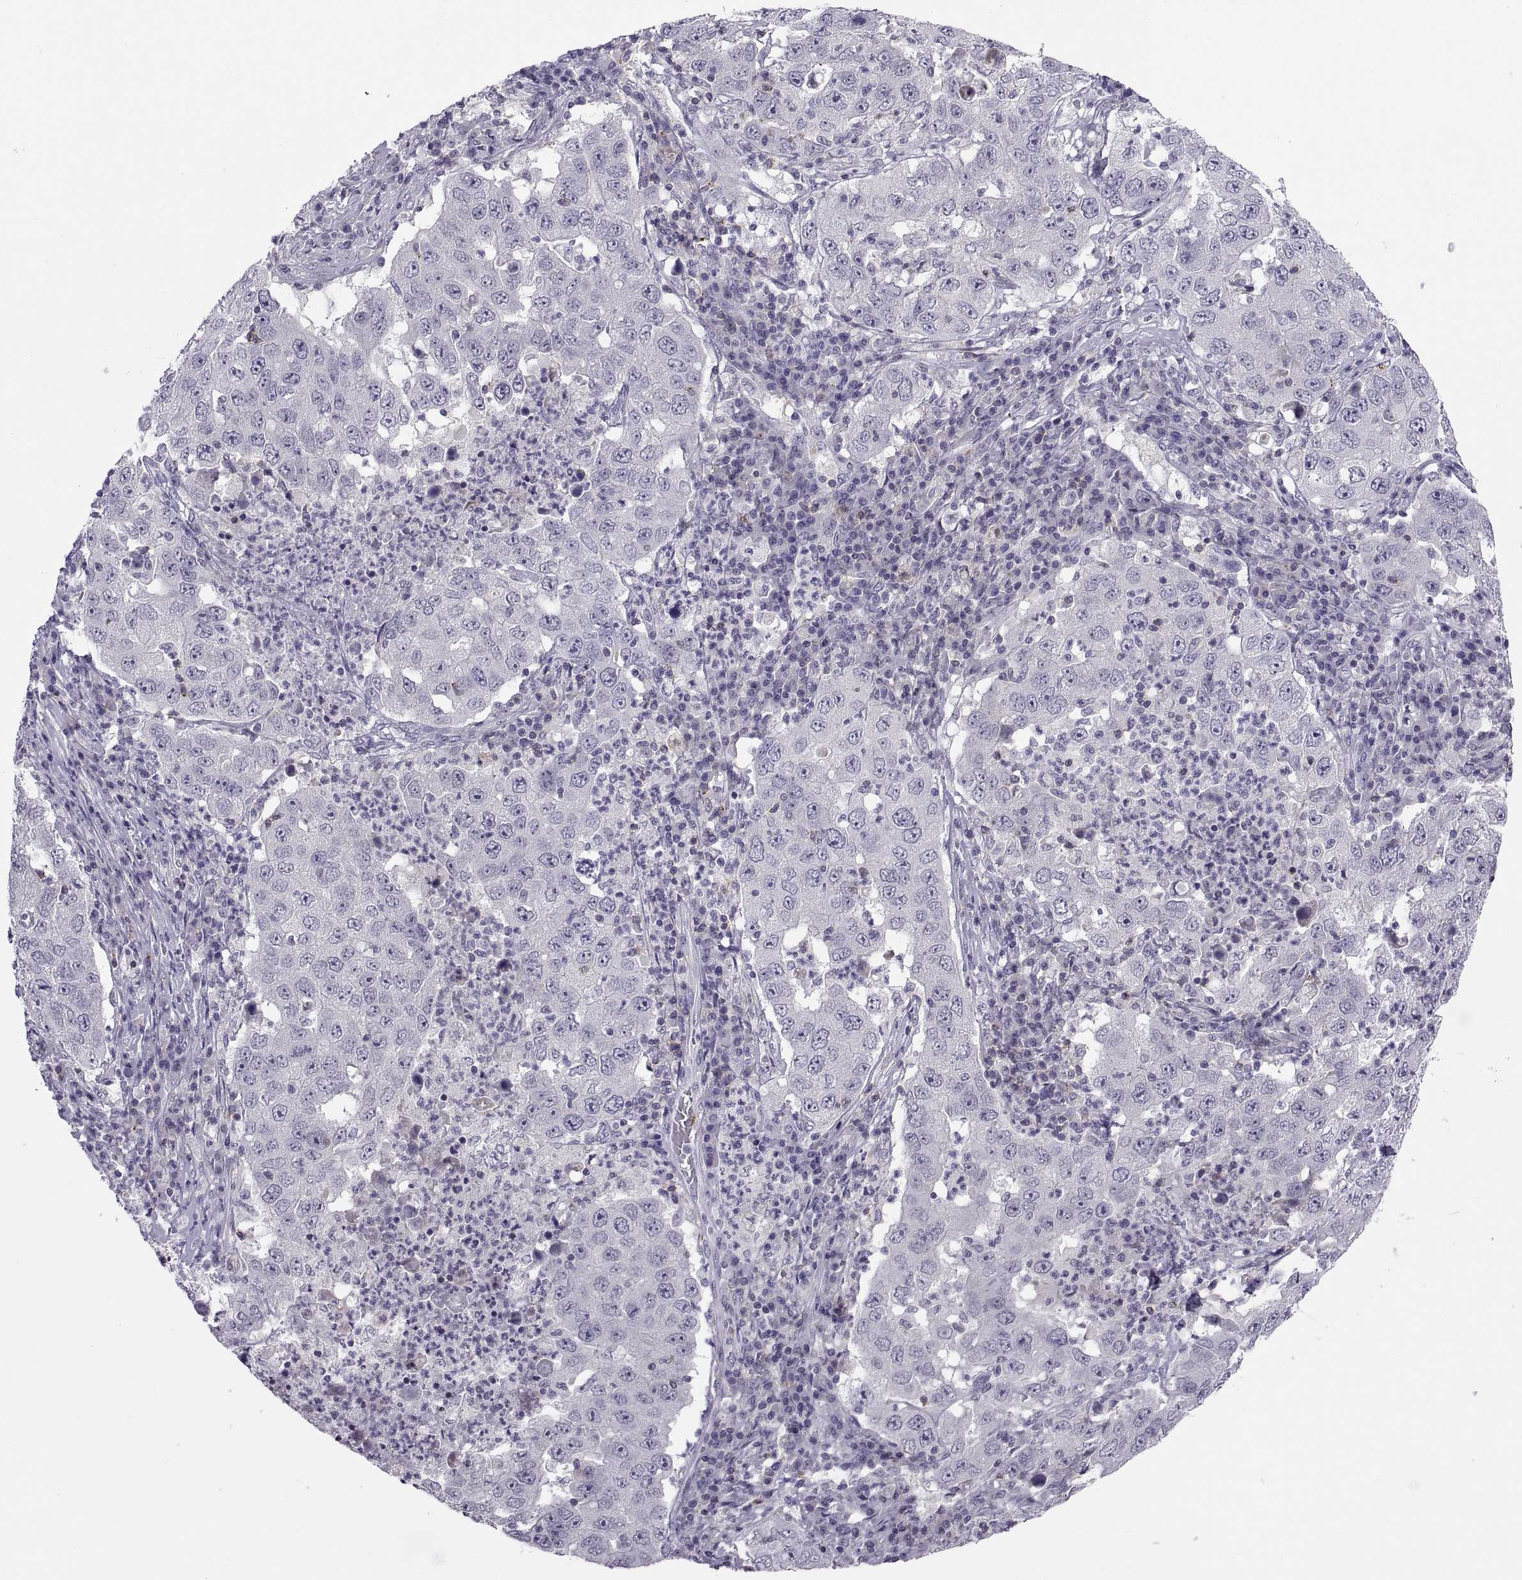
{"staining": {"intensity": "negative", "quantity": "none", "location": "none"}, "tissue": "lung cancer", "cell_type": "Tumor cells", "image_type": "cancer", "snomed": [{"axis": "morphology", "description": "Adenocarcinoma, NOS"}, {"axis": "topography", "description": "Lung"}], "caption": "The immunohistochemistry histopathology image has no significant staining in tumor cells of lung cancer tissue. The staining is performed using DAB brown chromogen with nuclei counter-stained in using hematoxylin.", "gene": "TTC21A", "patient": {"sex": "male", "age": 73}}